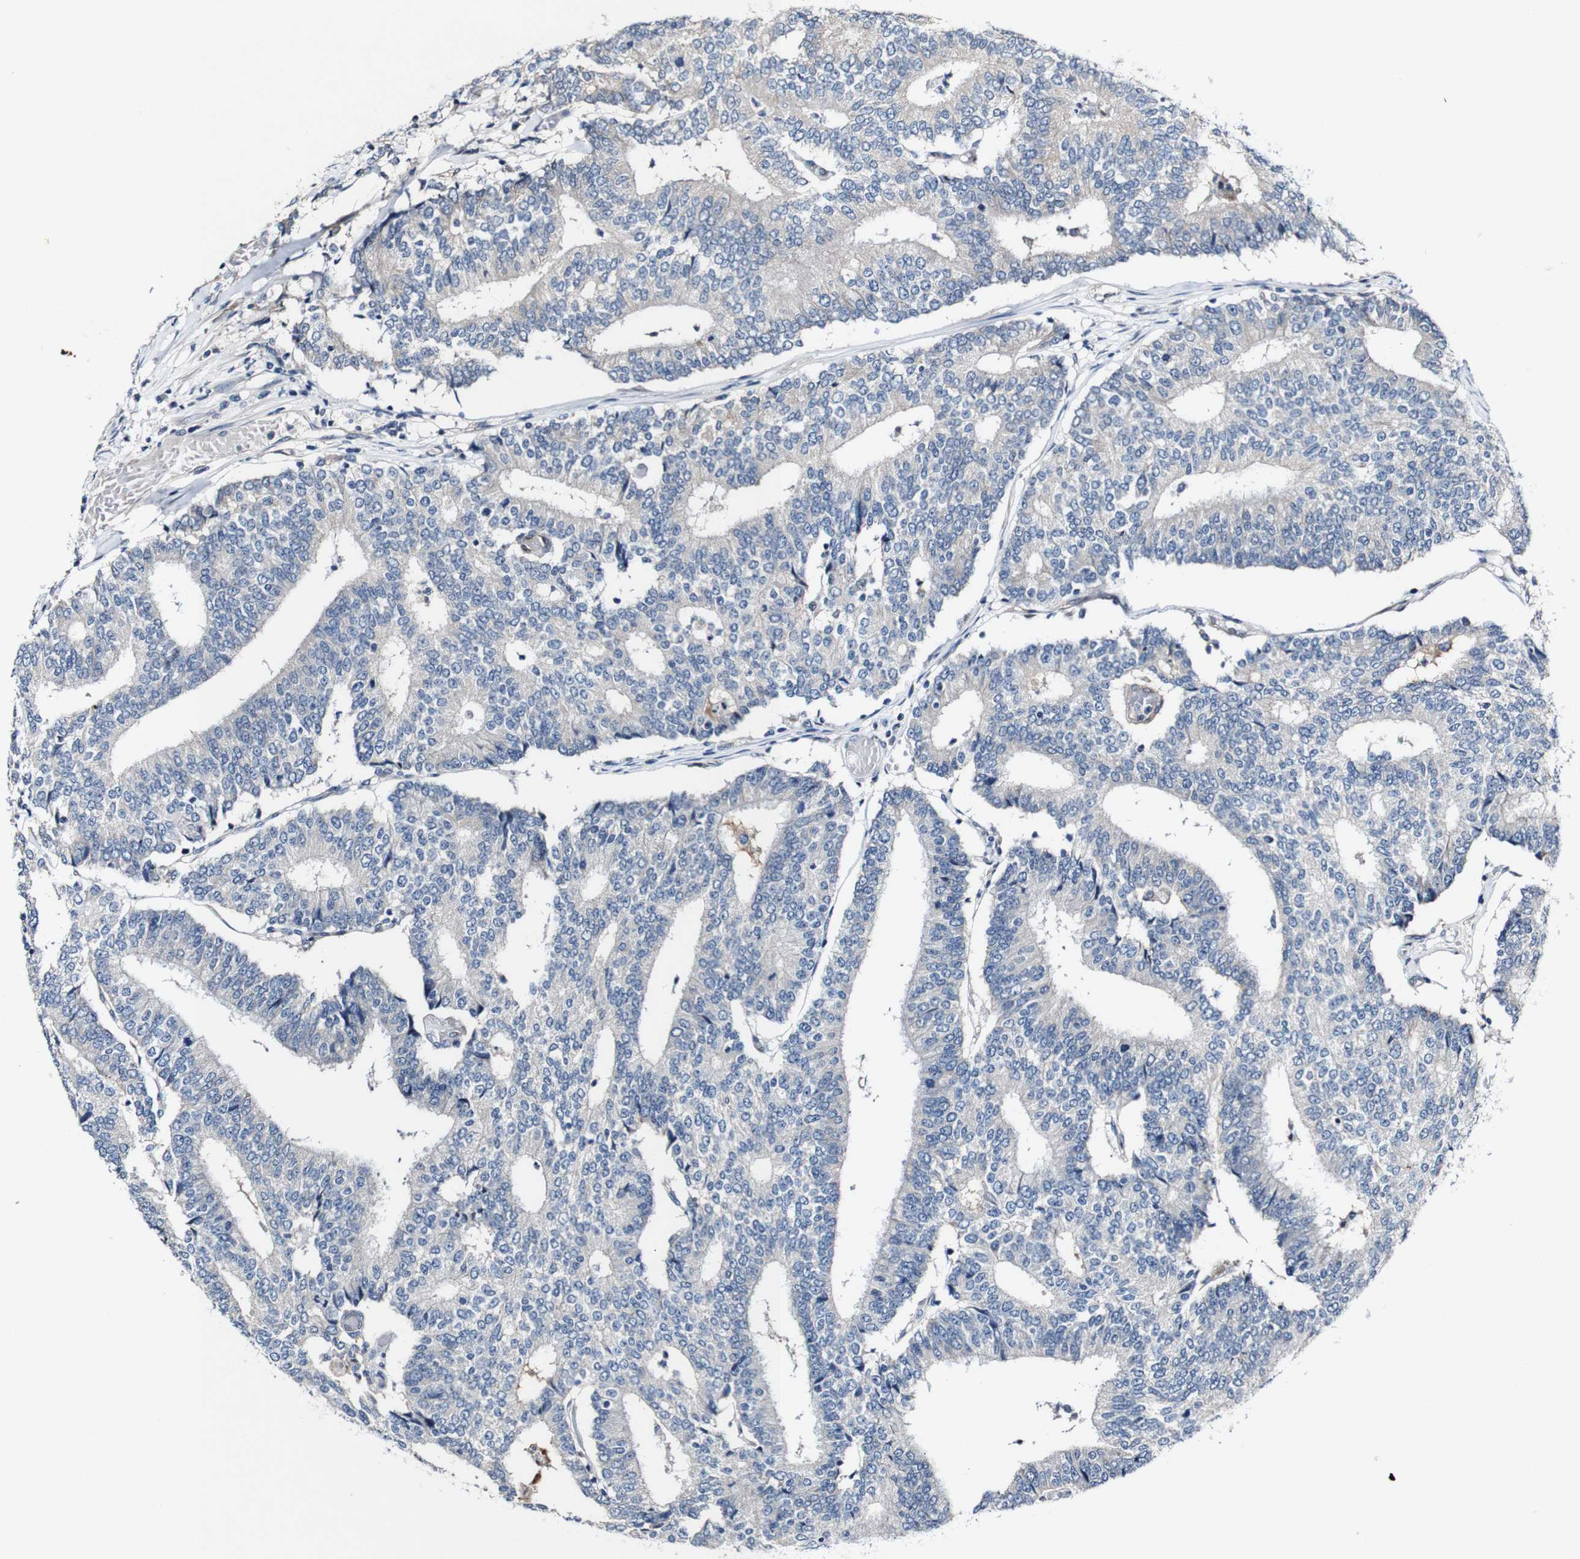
{"staining": {"intensity": "negative", "quantity": "none", "location": "none"}, "tissue": "prostate cancer", "cell_type": "Tumor cells", "image_type": "cancer", "snomed": [{"axis": "morphology", "description": "Normal tissue, NOS"}, {"axis": "morphology", "description": "Adenocarcinoma, High grade"}, {"axis": "topography", "description": "Prostate"}, {"axis": "topography", "description": "Seminal veicle"}], "caption": "Micrograph shows no significant protein expression in tumor cells of prostate high-grade adenocarcinoma.", "gene": "GRAMD1A", "patient": {"sex": "male", "age": 55}}